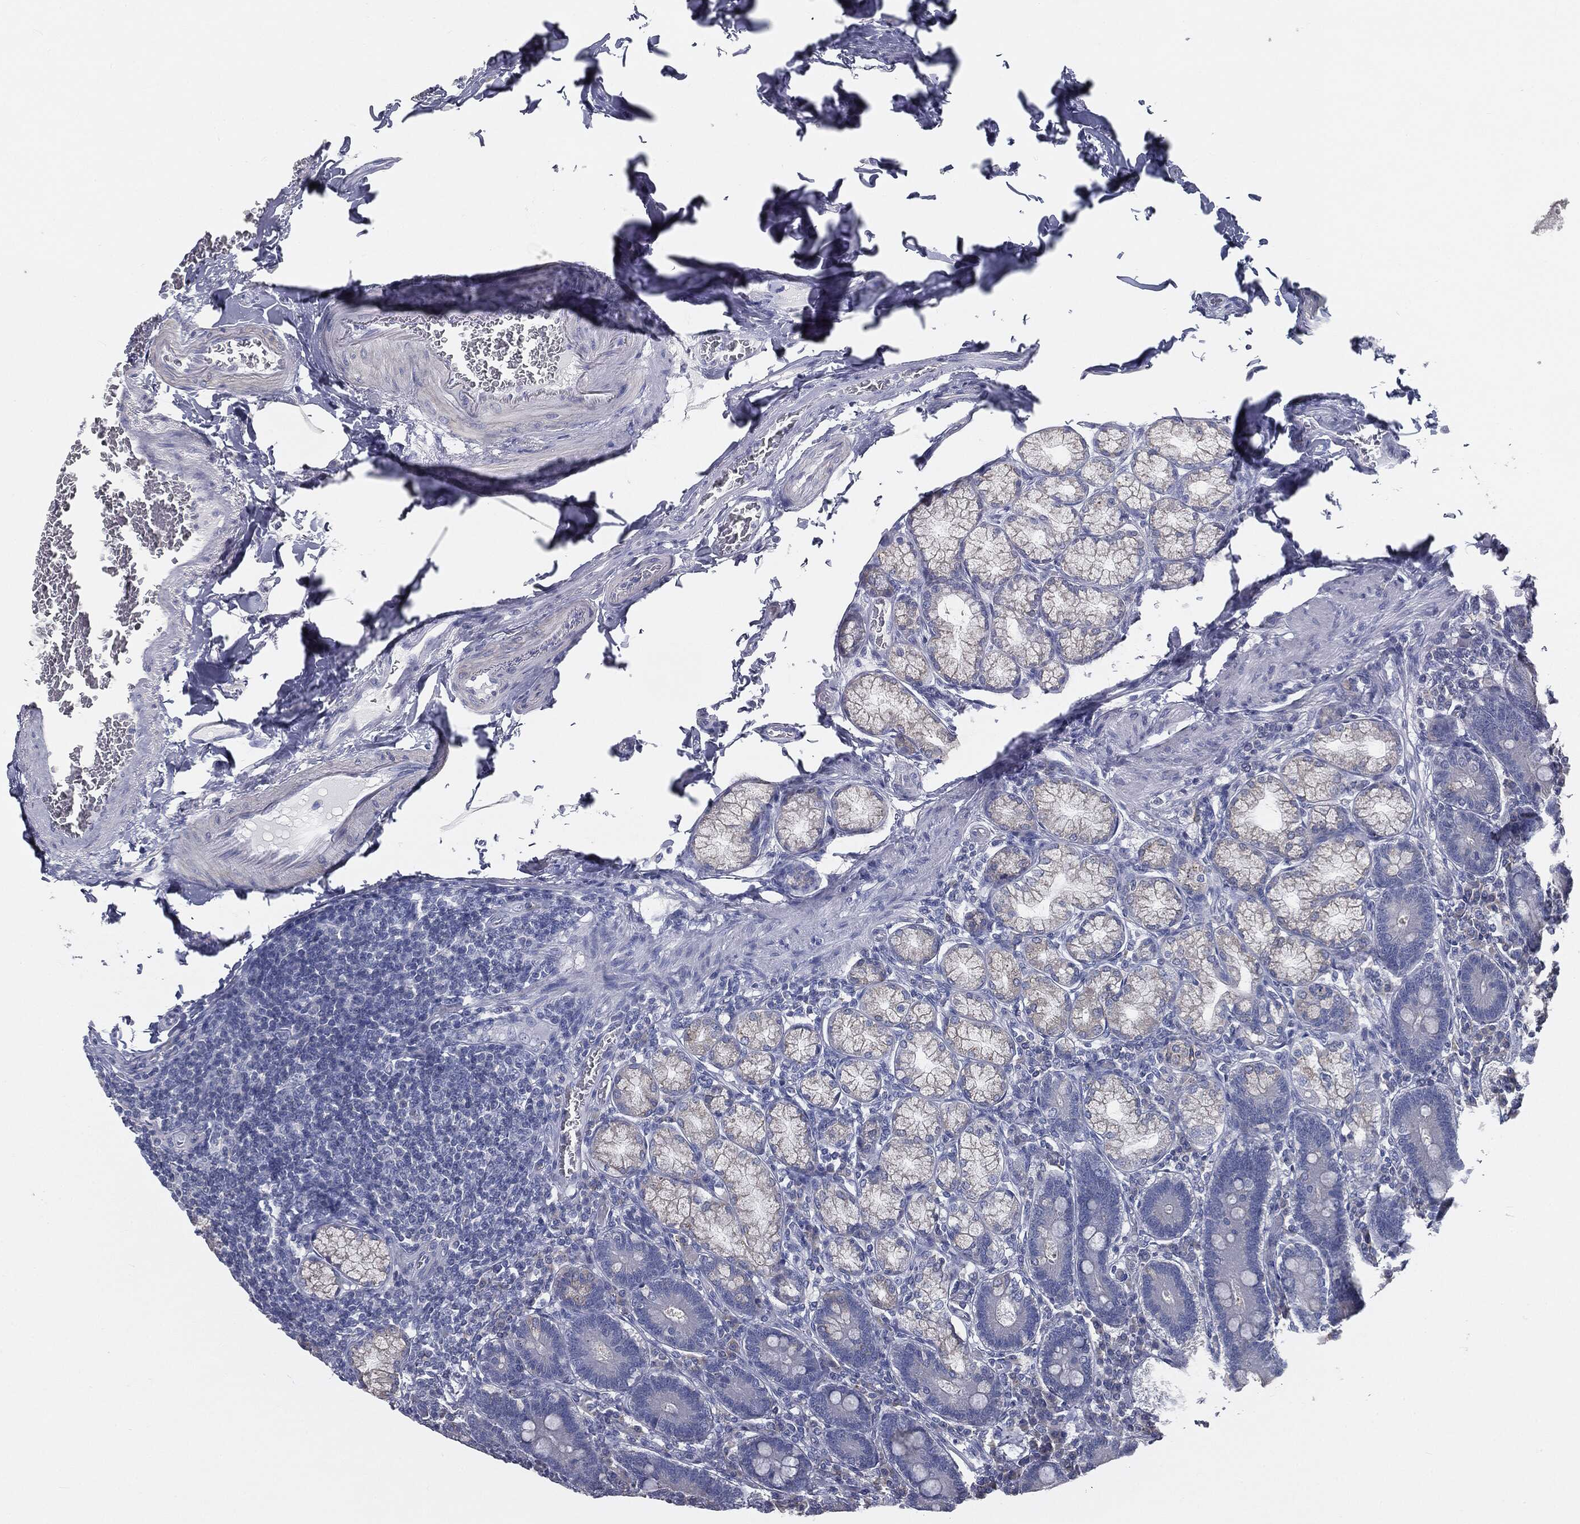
{"staining": {"intensity": "negative", "quantity": "none", "location": "none"}, "tissue": "duodenum", "cell_type": "Glandular cells", "image_type": "normal", "snomed": [{"axis": "morphology", "description": "Normal tissue, NOS"}, {"axis": "topography", "description": "Duodenum"}], "caption": "Glandular cells are negative for brown protein staining in normal duodenum. (Brightfield microscopy of DAB (3,3'-diaminobenzidine) immunohistochemistry at high magnification).", "gene": "CAV3", "patient": {"sex": "female", "age": 62}}